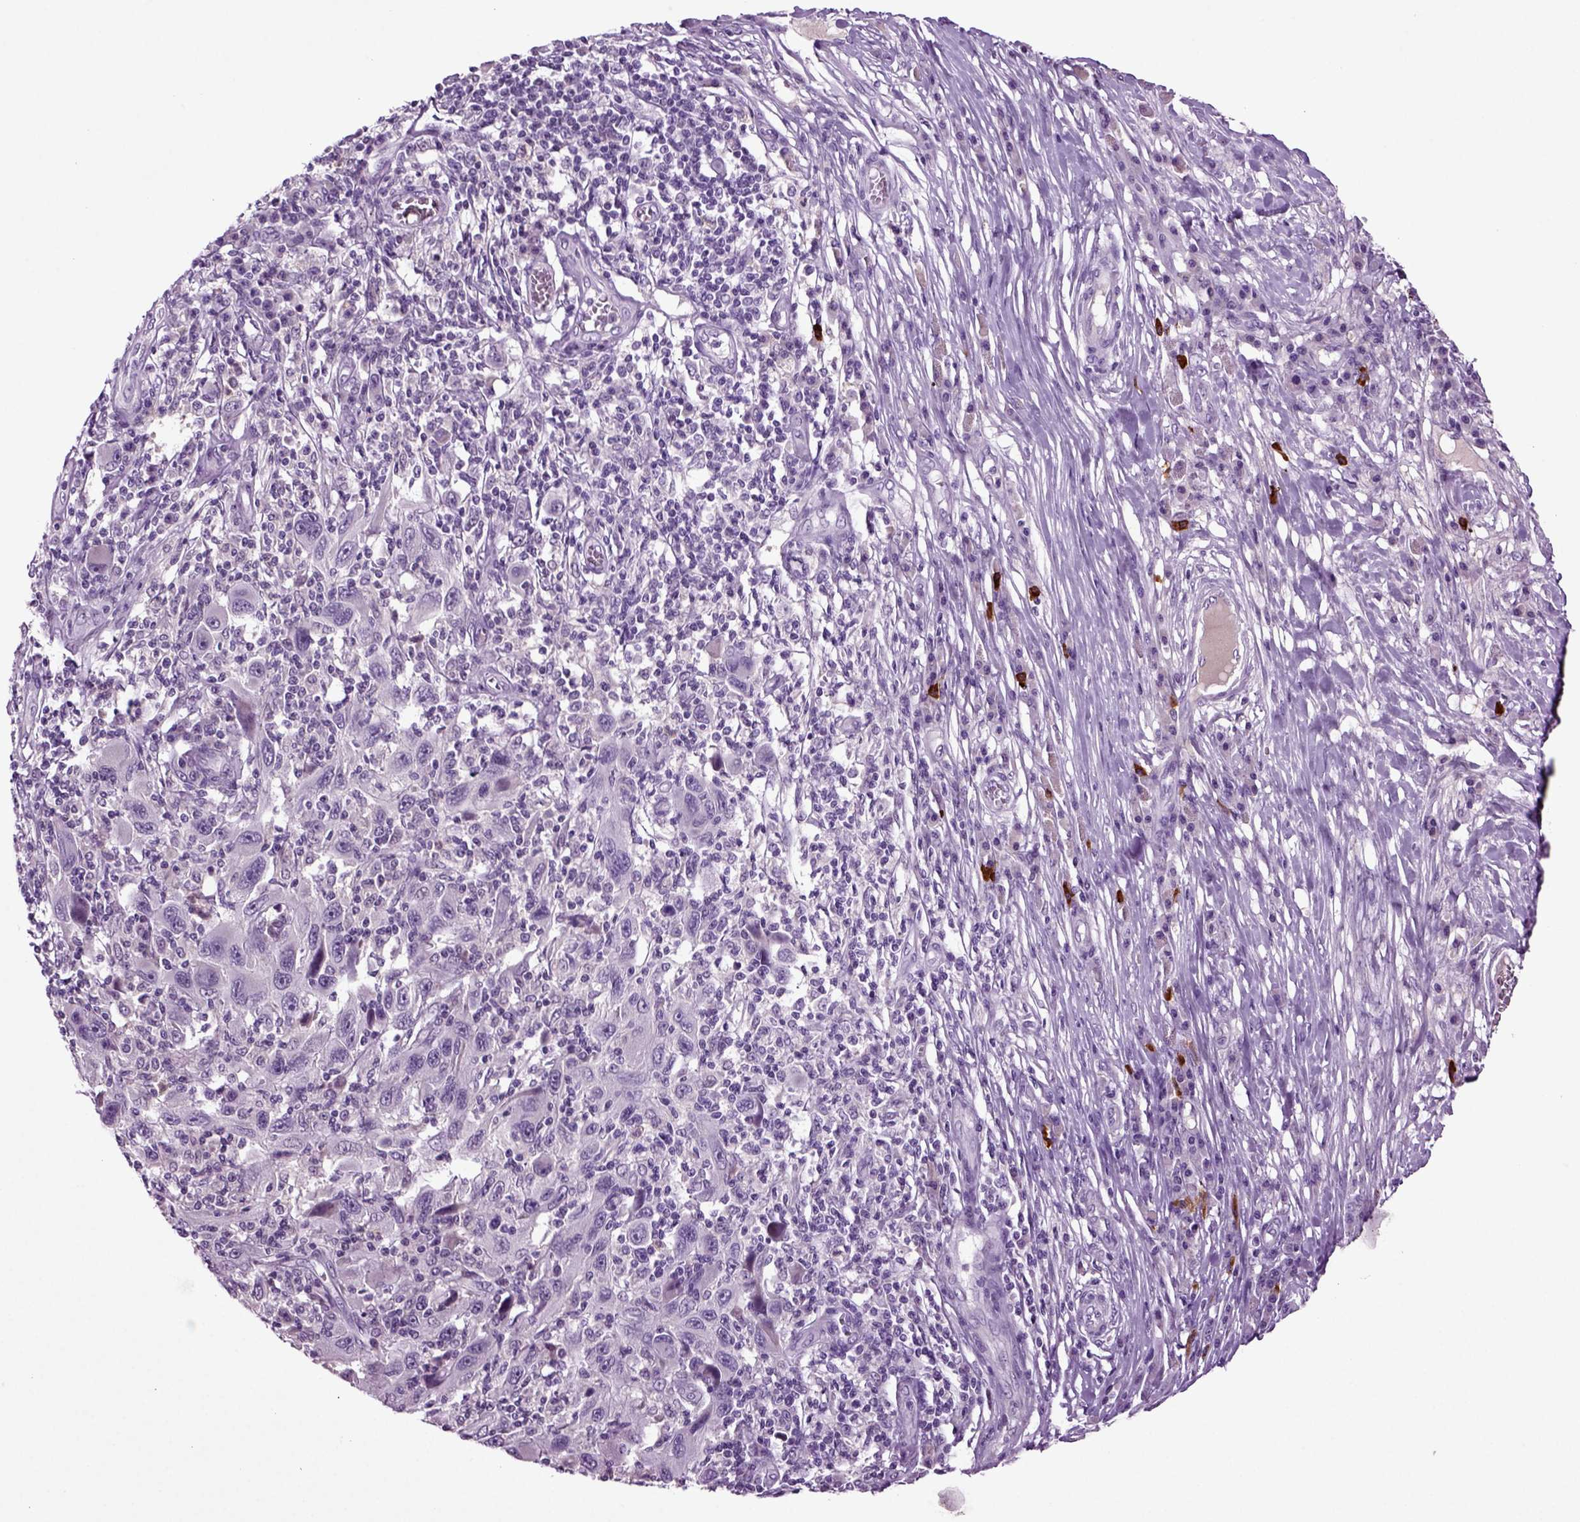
{"staining": {"intensity": "negative", "quantity": "none", "location": "none"}, "tissue": "melanoma", "cell_type": "Tumor cells", "image_type": "cancer", "snomed": [{"axis": "morphology", "description": "Malignant melanoma, NOS"}, {"axis": "topography", "description": "Skin"}], "caption": "The immunohistochemistry histopathology image has no significant expression in tumor cells of malignant melanoma tissue.", "gene": "FGF11", "patient": {"sex": "male", "age": 53}}